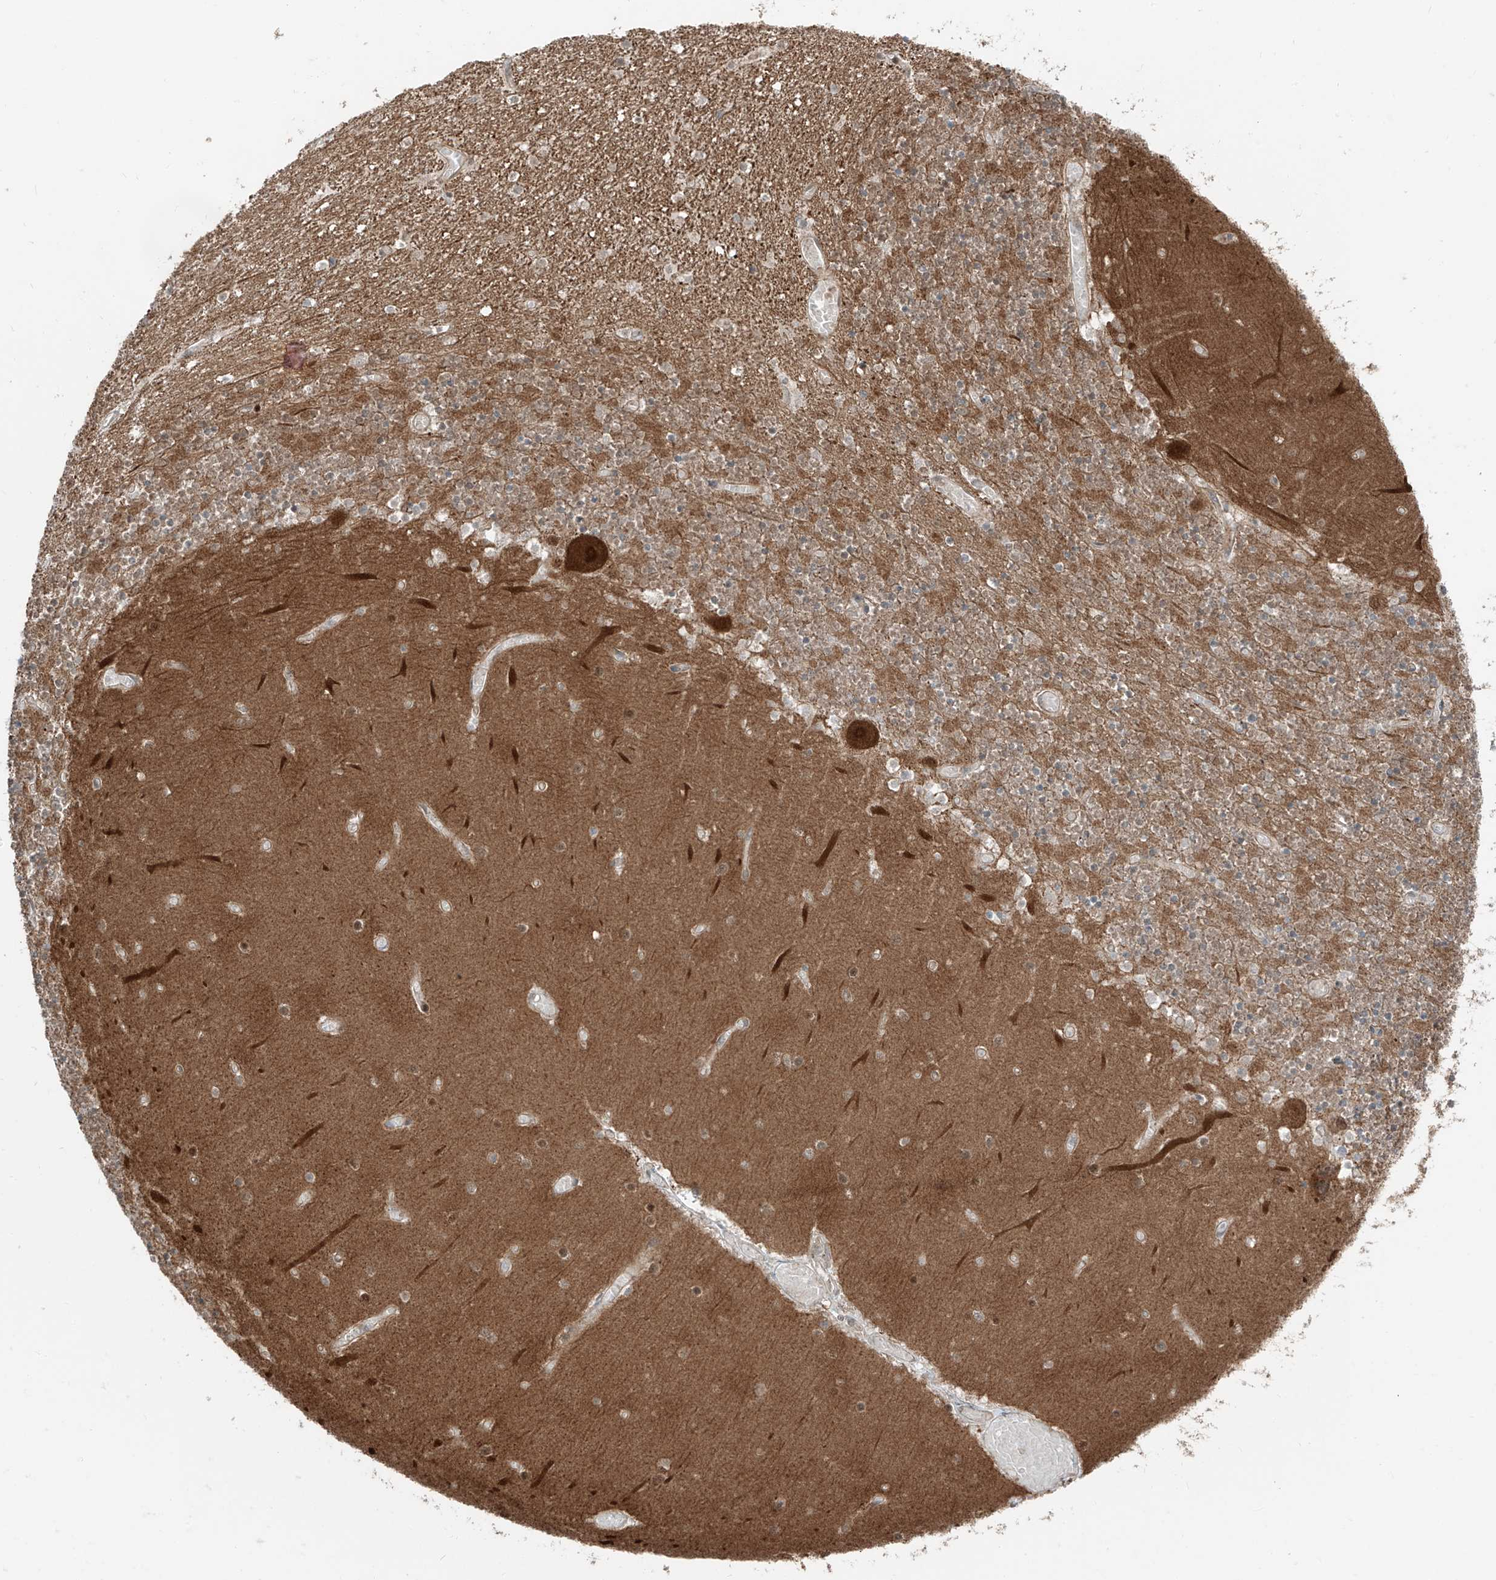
{"staining": {"intensity": "moderate", "quantity": ">75%", "location": "cytoplasmic/membranous"}, "tissue": "cerebellum", "cell_type": "Cells in granular layer", "image_type": "normal", "snomed": [{"axis": "morphology", "description": "Normal tissue, NOS"}, {"axis": "topography", "description": "Cerebellum"}], "caption": "Immunohistochemical staining of unremarkable cerebellum displays >75% levels of moderate cytoplasmic/membranous protein staining in about >75% of cells in granular layer.", "gene": "USP48", "patient": {"sex": "female", "age": 28}}